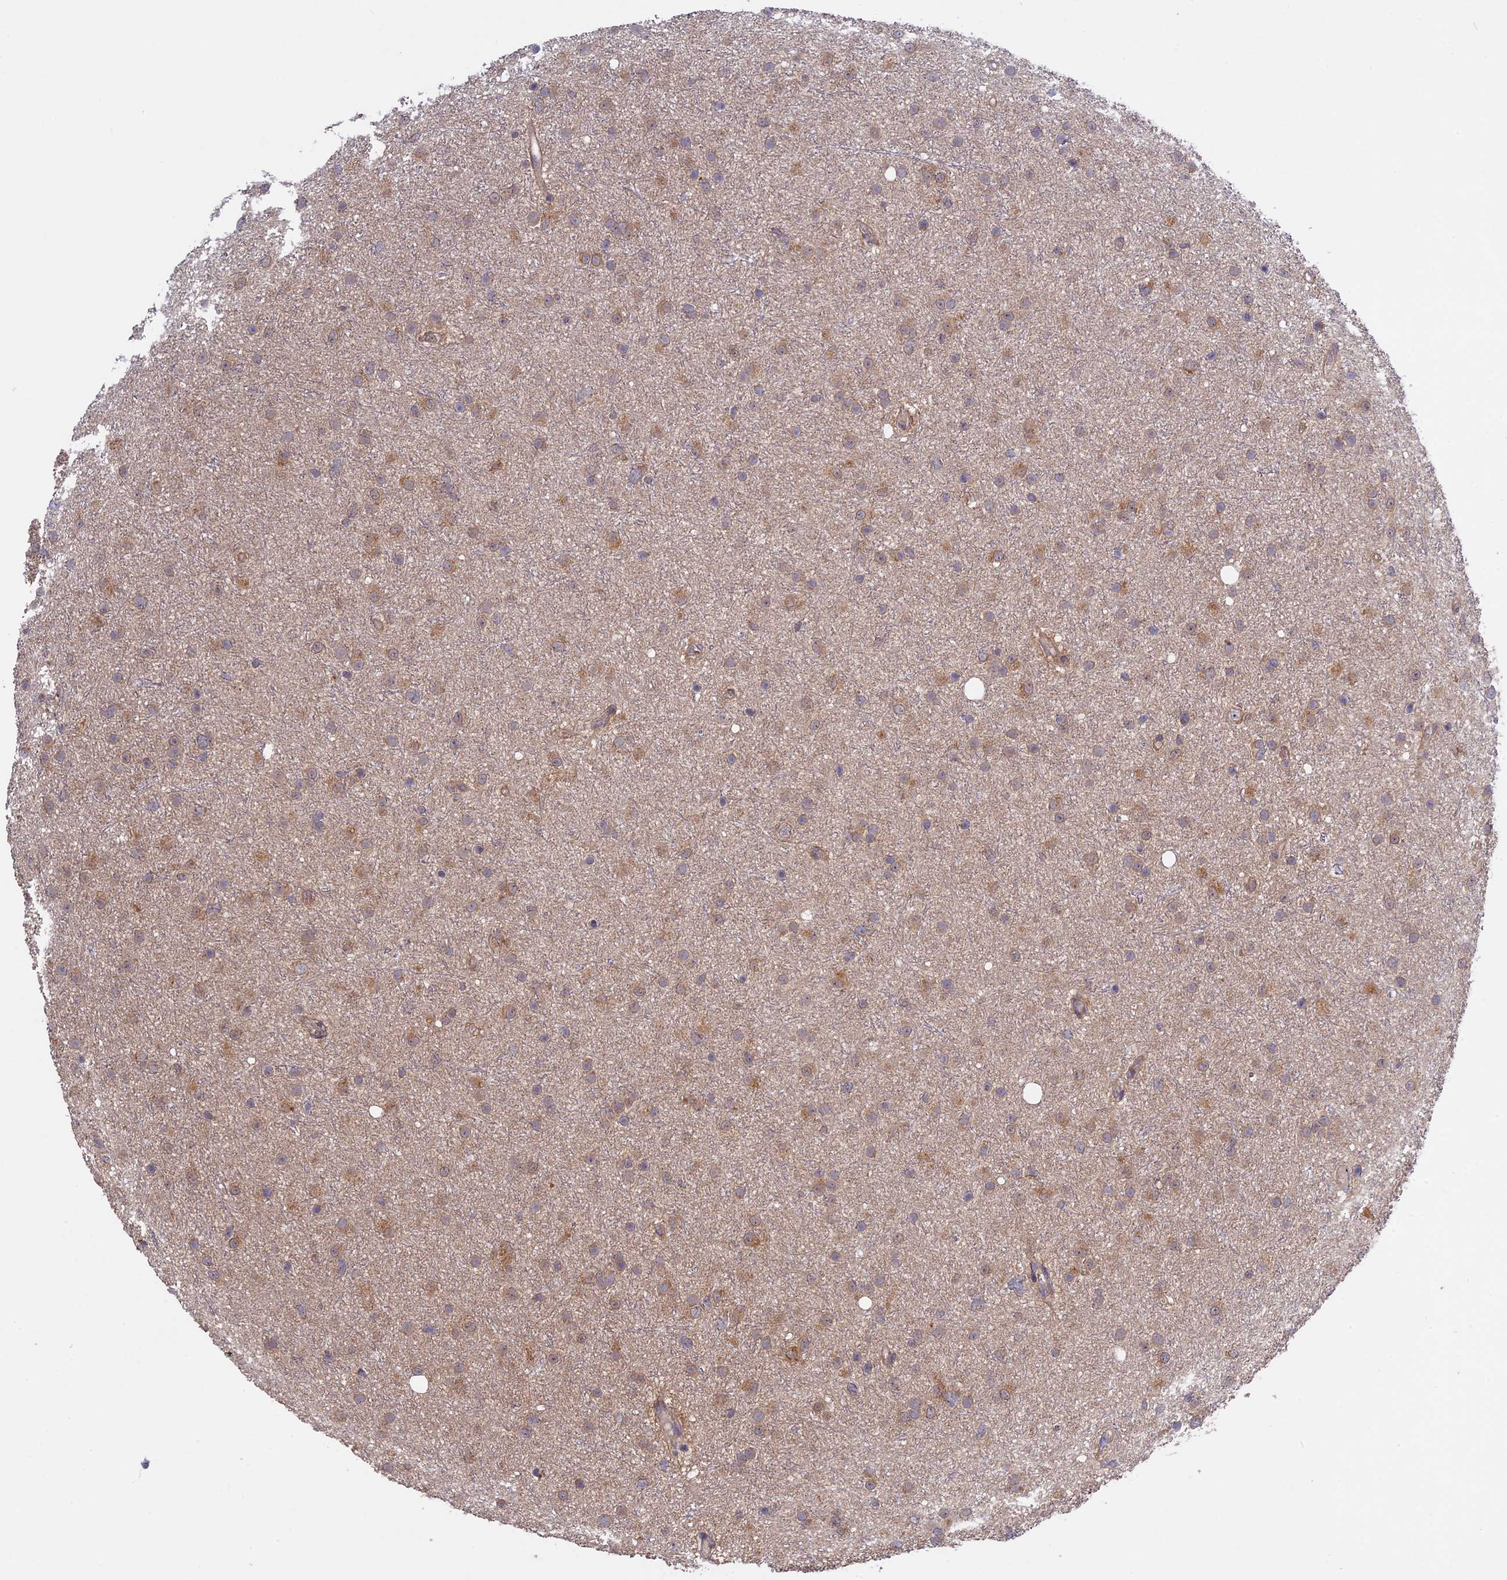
{"staining": {"intensity": "weak", "quantity": "25%-75%", "location": "cytoplasmic/membranous"}, "tissue": "glioma", "cell_type": "Tumor cells", "image_type": "cancer", "snomed": [{"axis": "morphology", "description": "Glioma, malignant, Low grade"}, {"axis": "topography", "description": "Cerebral cortex"}], "caption": "Human glioma stained with a protein marker reveals weak staining in tumor cells.", "gene": "FERMT1", "patient": {"sex": "female", "age": 39}}